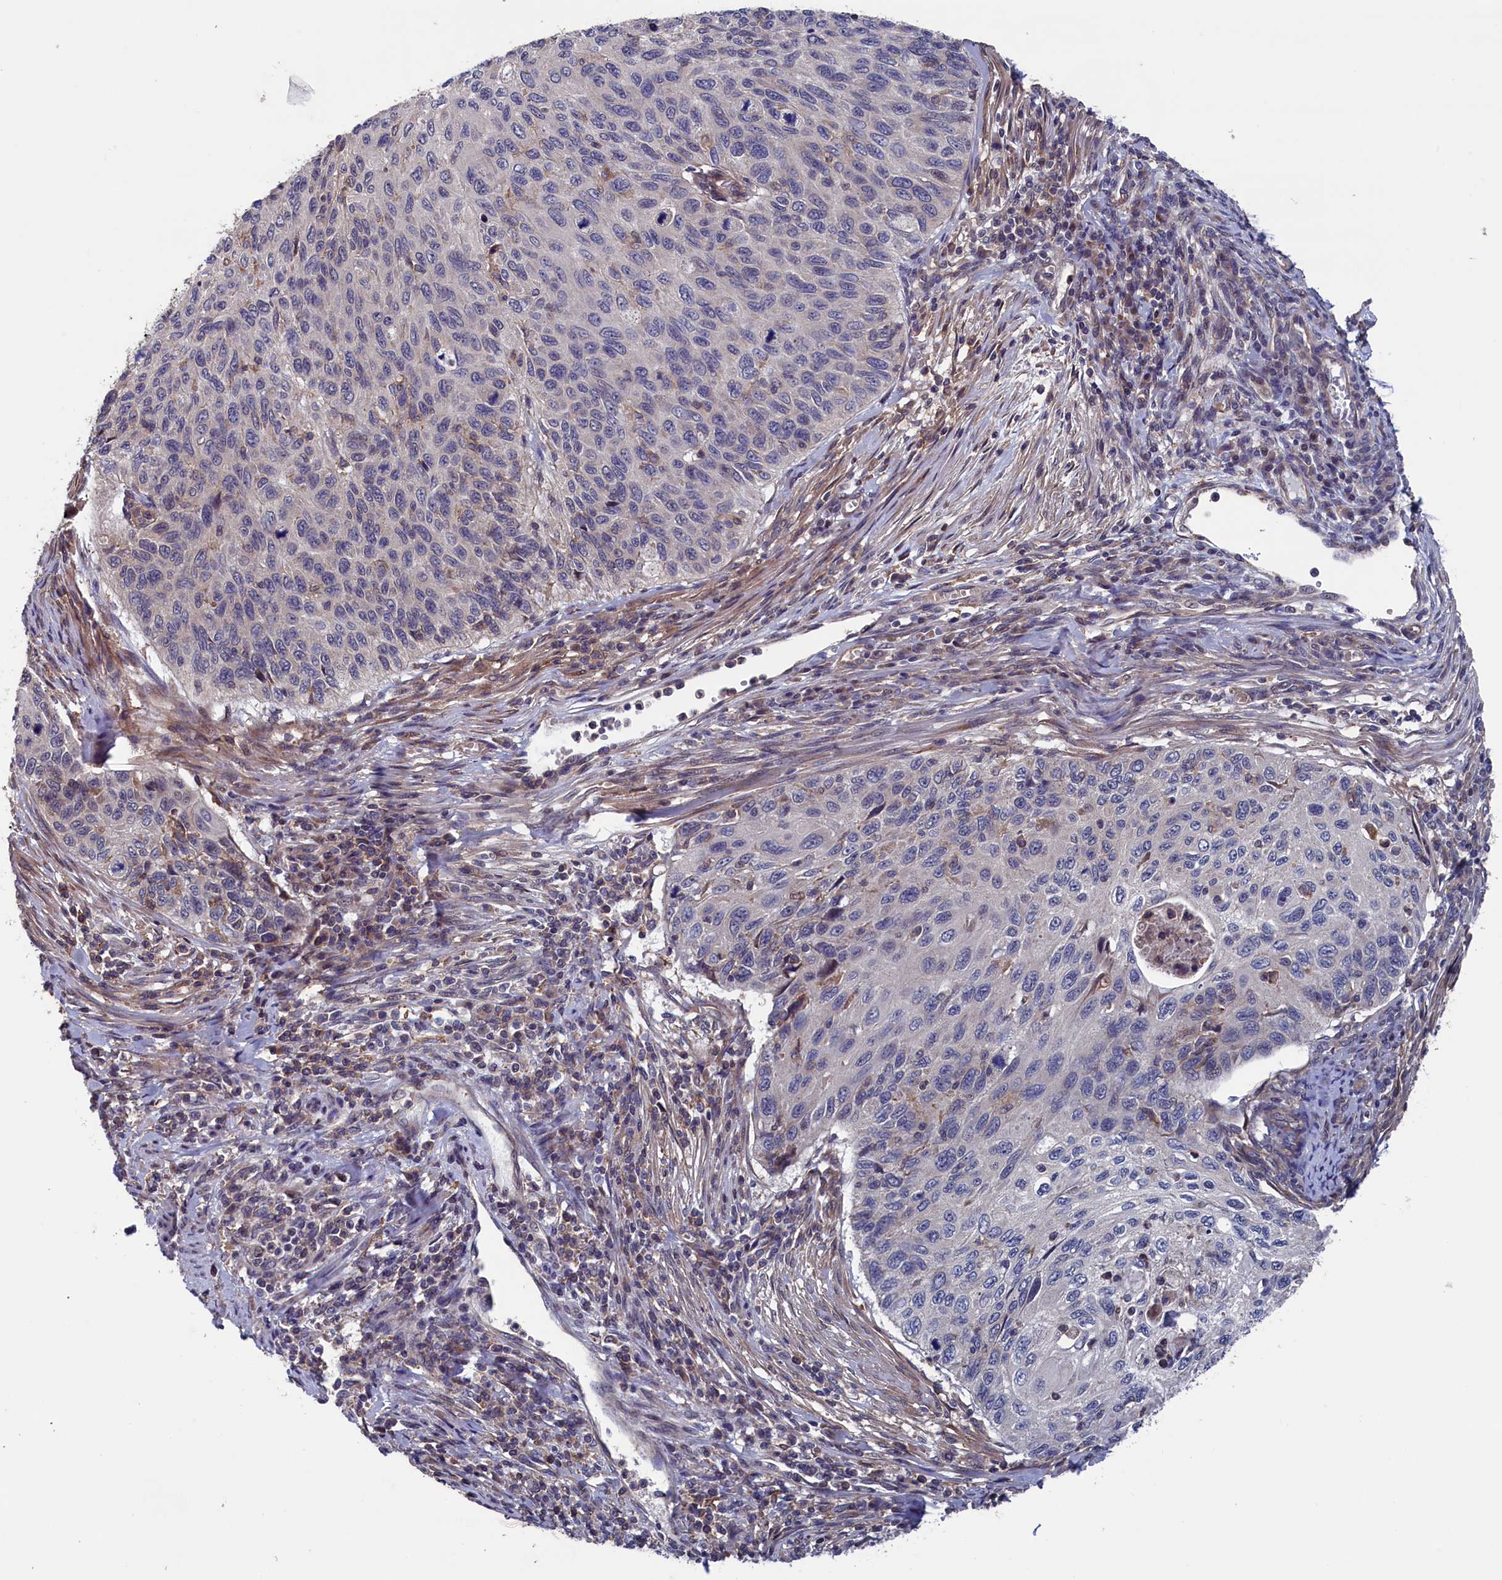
{"staining": {"intensity": "negative", "quantity": "none", "location": "none"}, "tissue": "cervical cancer", "cell_type": "Tumor cells", "image_type": "cancer", "snomed": [{"axis": "morphology", "description": "Squamous cell carcinoma, NOS"}, {"axis": "topography", "description": "Cervix"}], "caption": "Tumor cells are negative for brown protein staining in cervical cancer (squamous cell carcinoma).", "gene": "SPATA13", "patient": {"sex": "female", "age": 70}}